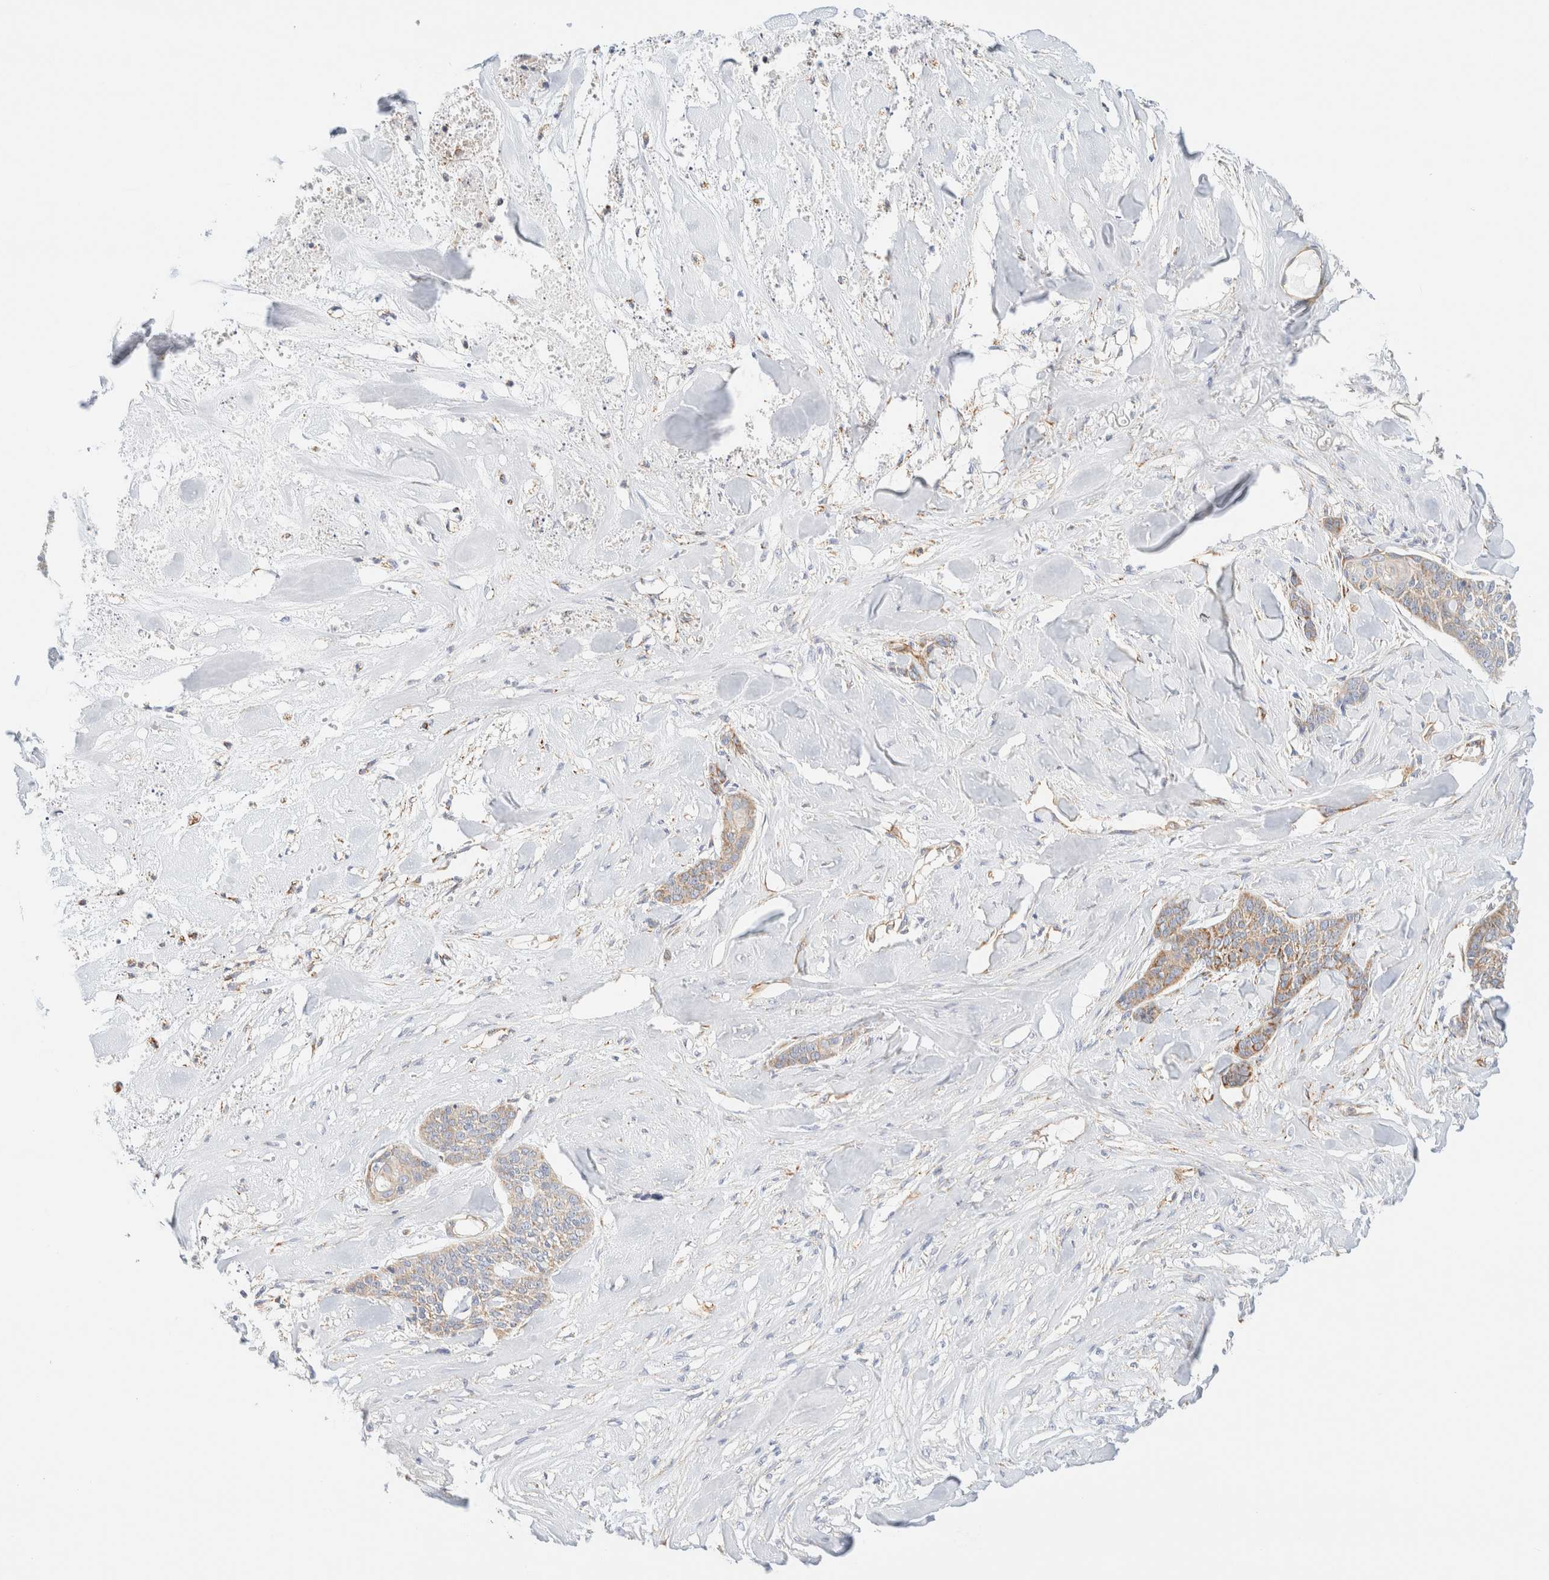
{"staining": {"intensity": "moderate", "quantity": "25%-75%", "location": "cytoplasmic/membranous"}, "tissue": "skin cancer", "cell_type": "Tumor cells", "image_type": "cancer", "snomed": [{"axis": "morphology", "description": "Basal cell carcinoma"}, {"axis": "topography", "description": "Skin"}], "caption": "Brown immunohistochemical staining in basal cell carcinoma (skin) demonstrates moderate cytoplasmic/membranous staining in approximately 25%-75% of tumor cells.", "gene": "CYB5R4", "patient": {"sex": "female", "age": 64}}